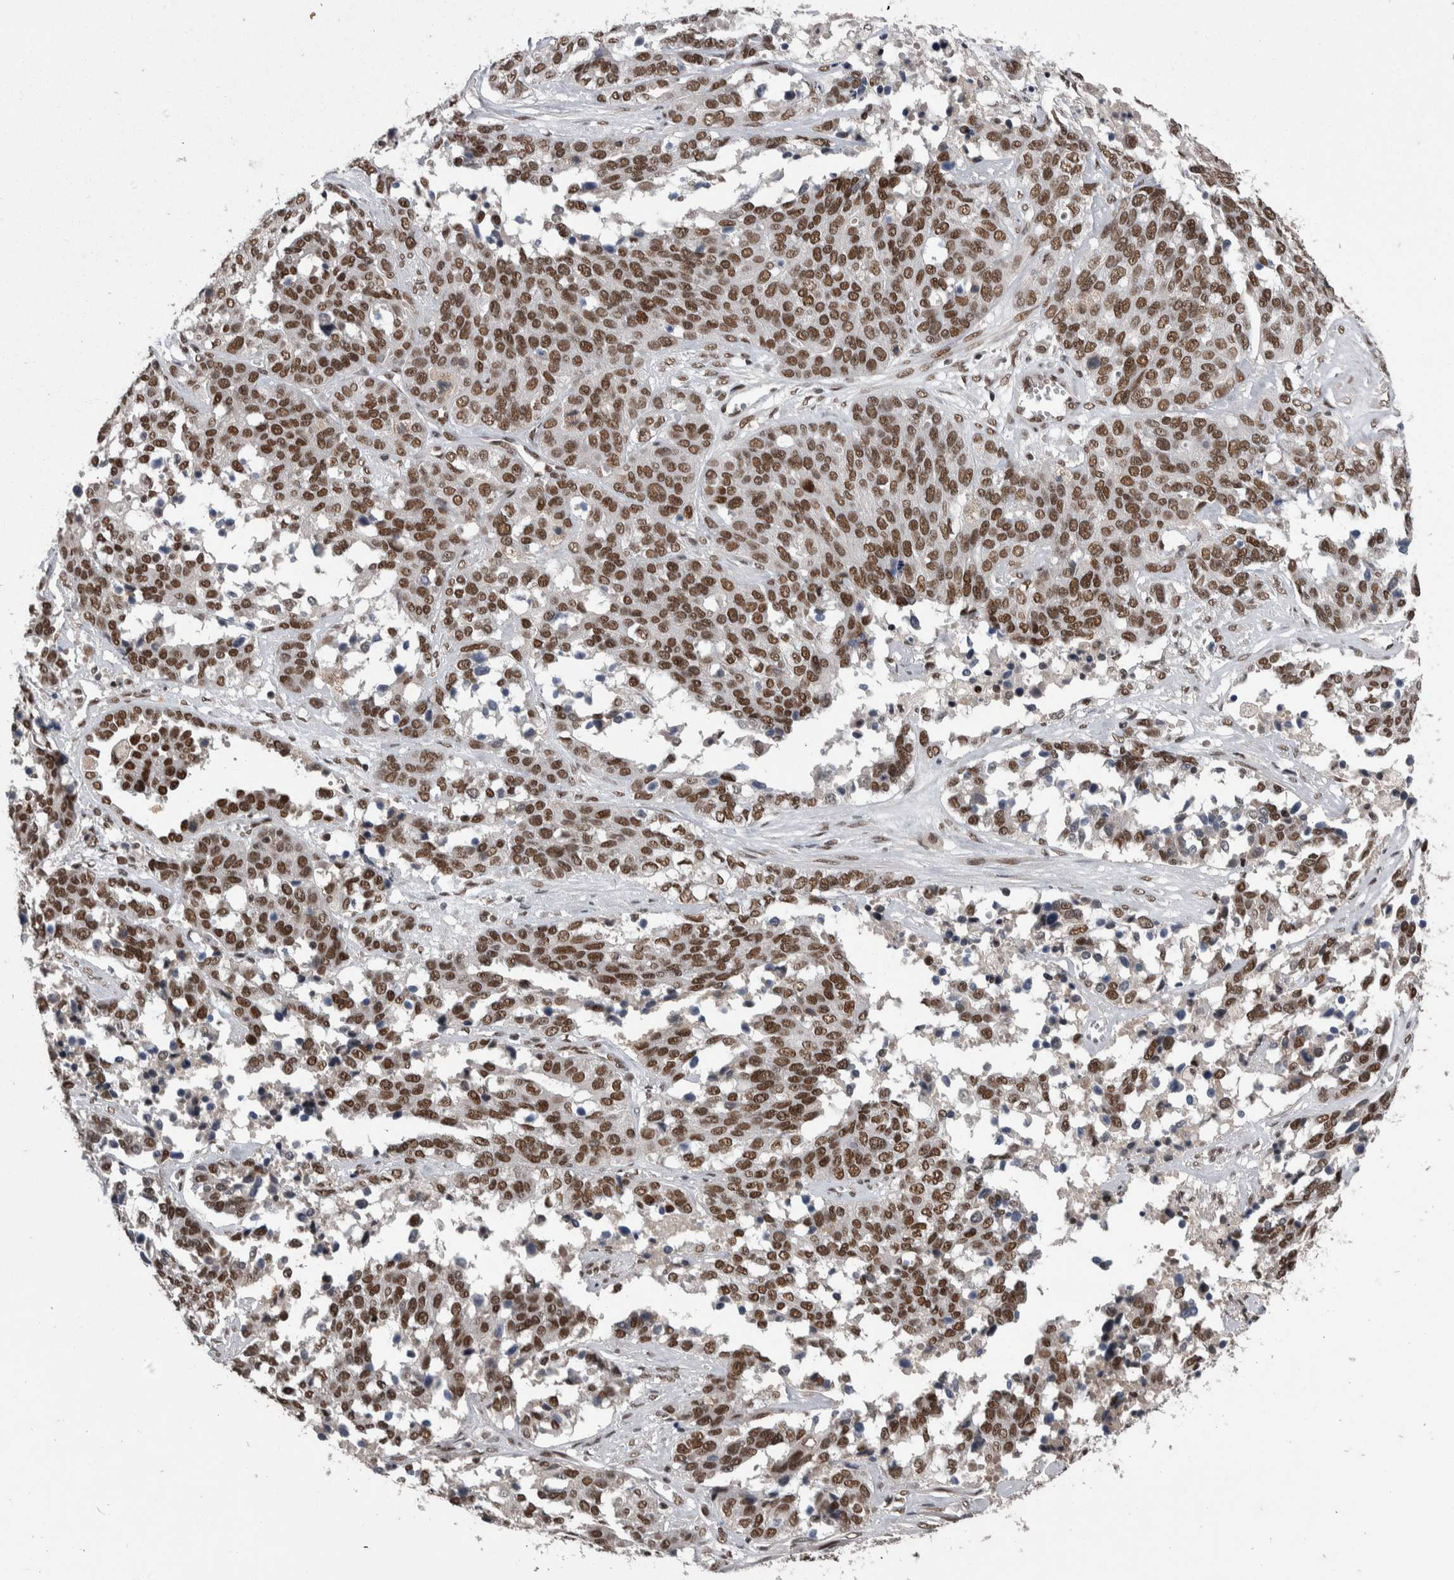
{"staining": {"intensity": "moderate", "quantity": ">75%", "location": "nuclear"}, "tissue": "ovarian cancer", "cell_type": "Tumor cells", "image_type": "cancer", "snomed": [{"axis": "morphology", "description": "Cystadenocarcinoma, serous, NOS"}, {"axis": "topography", "description": "Ovary"}], "caption": "The photomicrograph exhibits staining of ovarian cancer (serous cystadenocarcinoma), revealing moderate nuclear protein positivity (brown color) within tumor cells.", "gene": "DMTF1", "patient": {"sex": "female", "age": 44}}